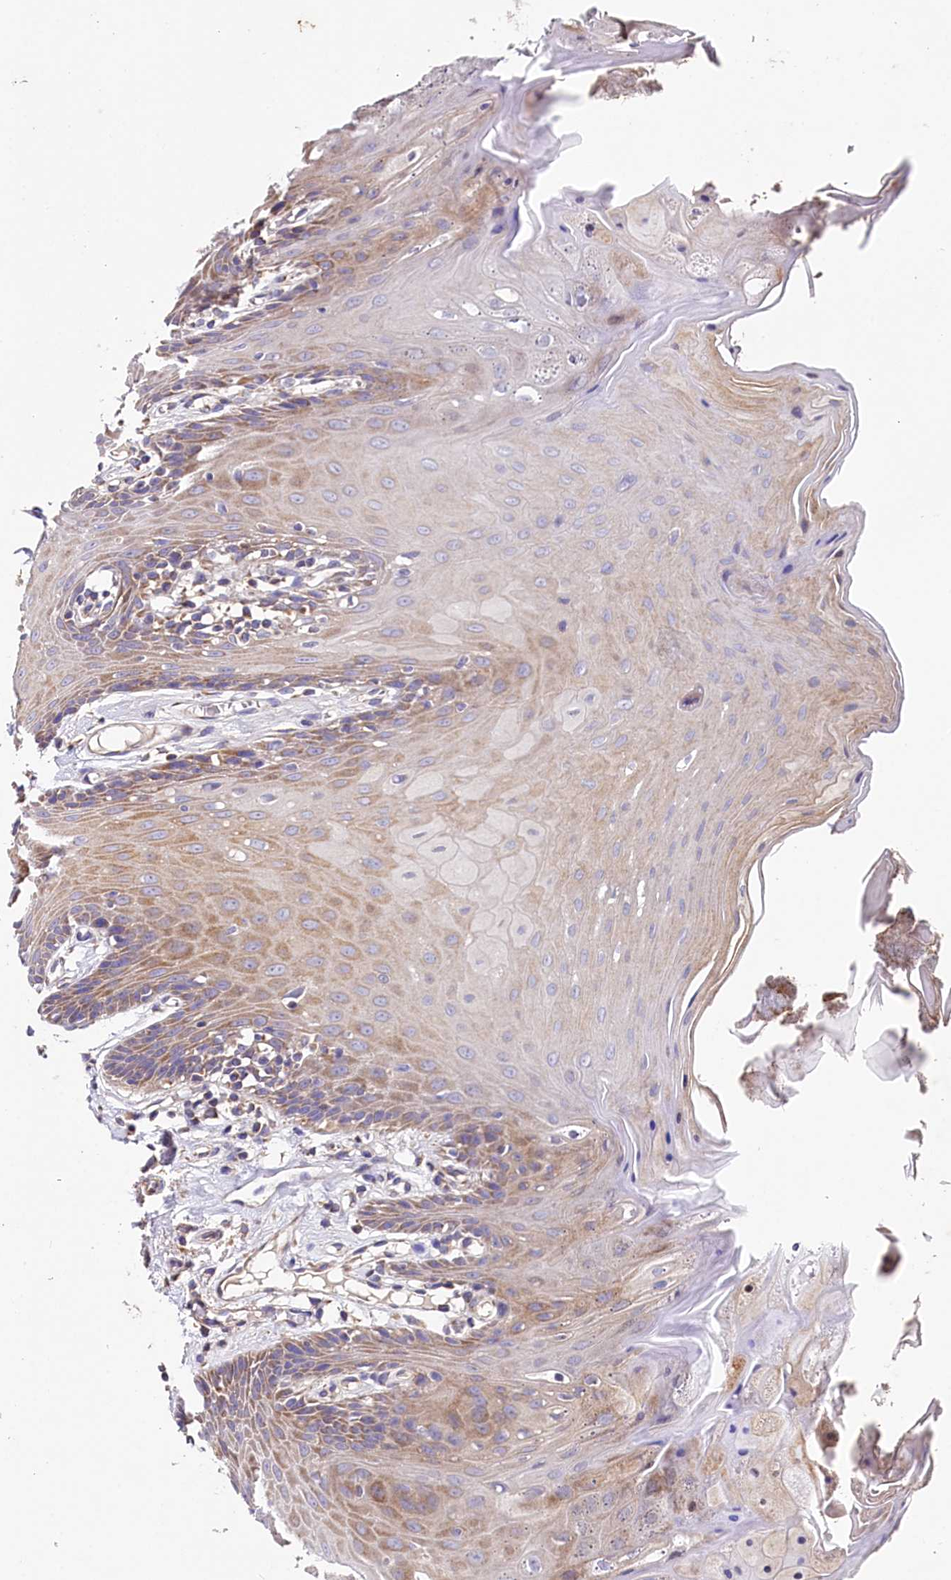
{"staining": {"intensity": "moderate", "quantity": "25%-75%", "location": "cytoplasmic/membranous"}, "tissue": "oral mucosa", "cell_type": "Squamous epithelial cells", "image_type": "normal", "snomed": [{"axis": "morphology", "description": "Normal tissue, NOS"}, {"axis": "morphology", "description": "Squamous cell carcinoma, NOS"}, {"axis": "topography", "description": "Skeletal muscle"}, {"axis": "topography", "description": "Oral tissue"}, {"axis": "topography", "description": "Salivary gland"}, {"axis": "topography", "description": "Head-Neck"}], "caption": "DAB (3,3'-diaminobenzidine) immunohistochemical staining of benign oral mucosa displays moderate cytoplasmic/membranous protein staining in approximately 25%-75% of squamous epithelial cells.", "gene": "SPRYD3", "patient": {"sex": "male", "age": 54}}